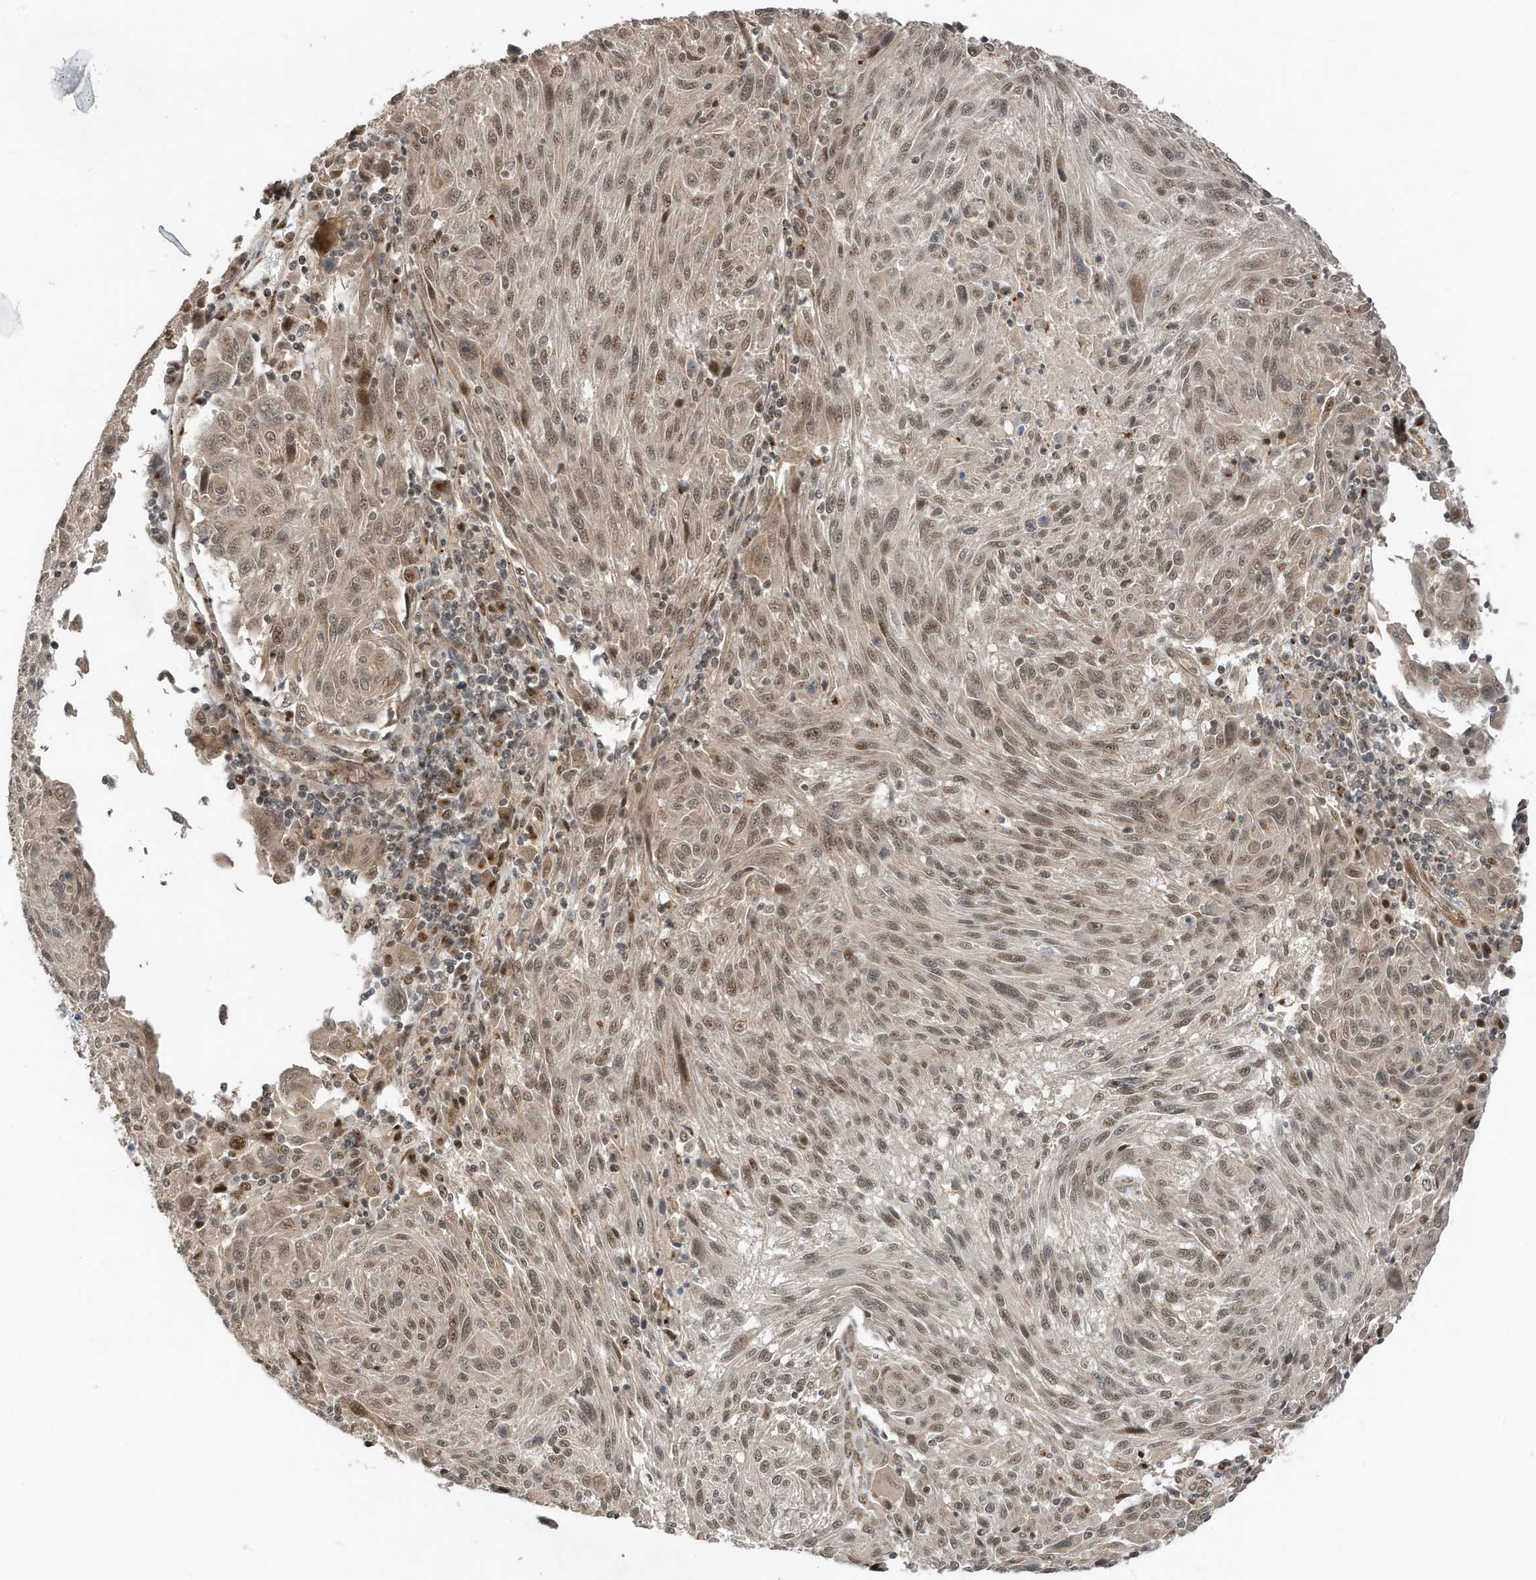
{"staining": {"intensity": "weak", "quantity": "25%-75%", "location": "nuclear"}, "tissue": "melanoma", "cell_type": "Tumor cells", "image_type": "cancer", "snomed": [{"axis": "morphology", "description": "Malignant melanoma, NOS"}, {"axis": "topography", "description": "Skin"}], "caption": "Protein staining of malignant melanoma tissue displays weak nuclear expression in approximately 25%-75% of tumor cells.", "gene": "MAST3", "patient": {"sex": "male", "age": 53}}